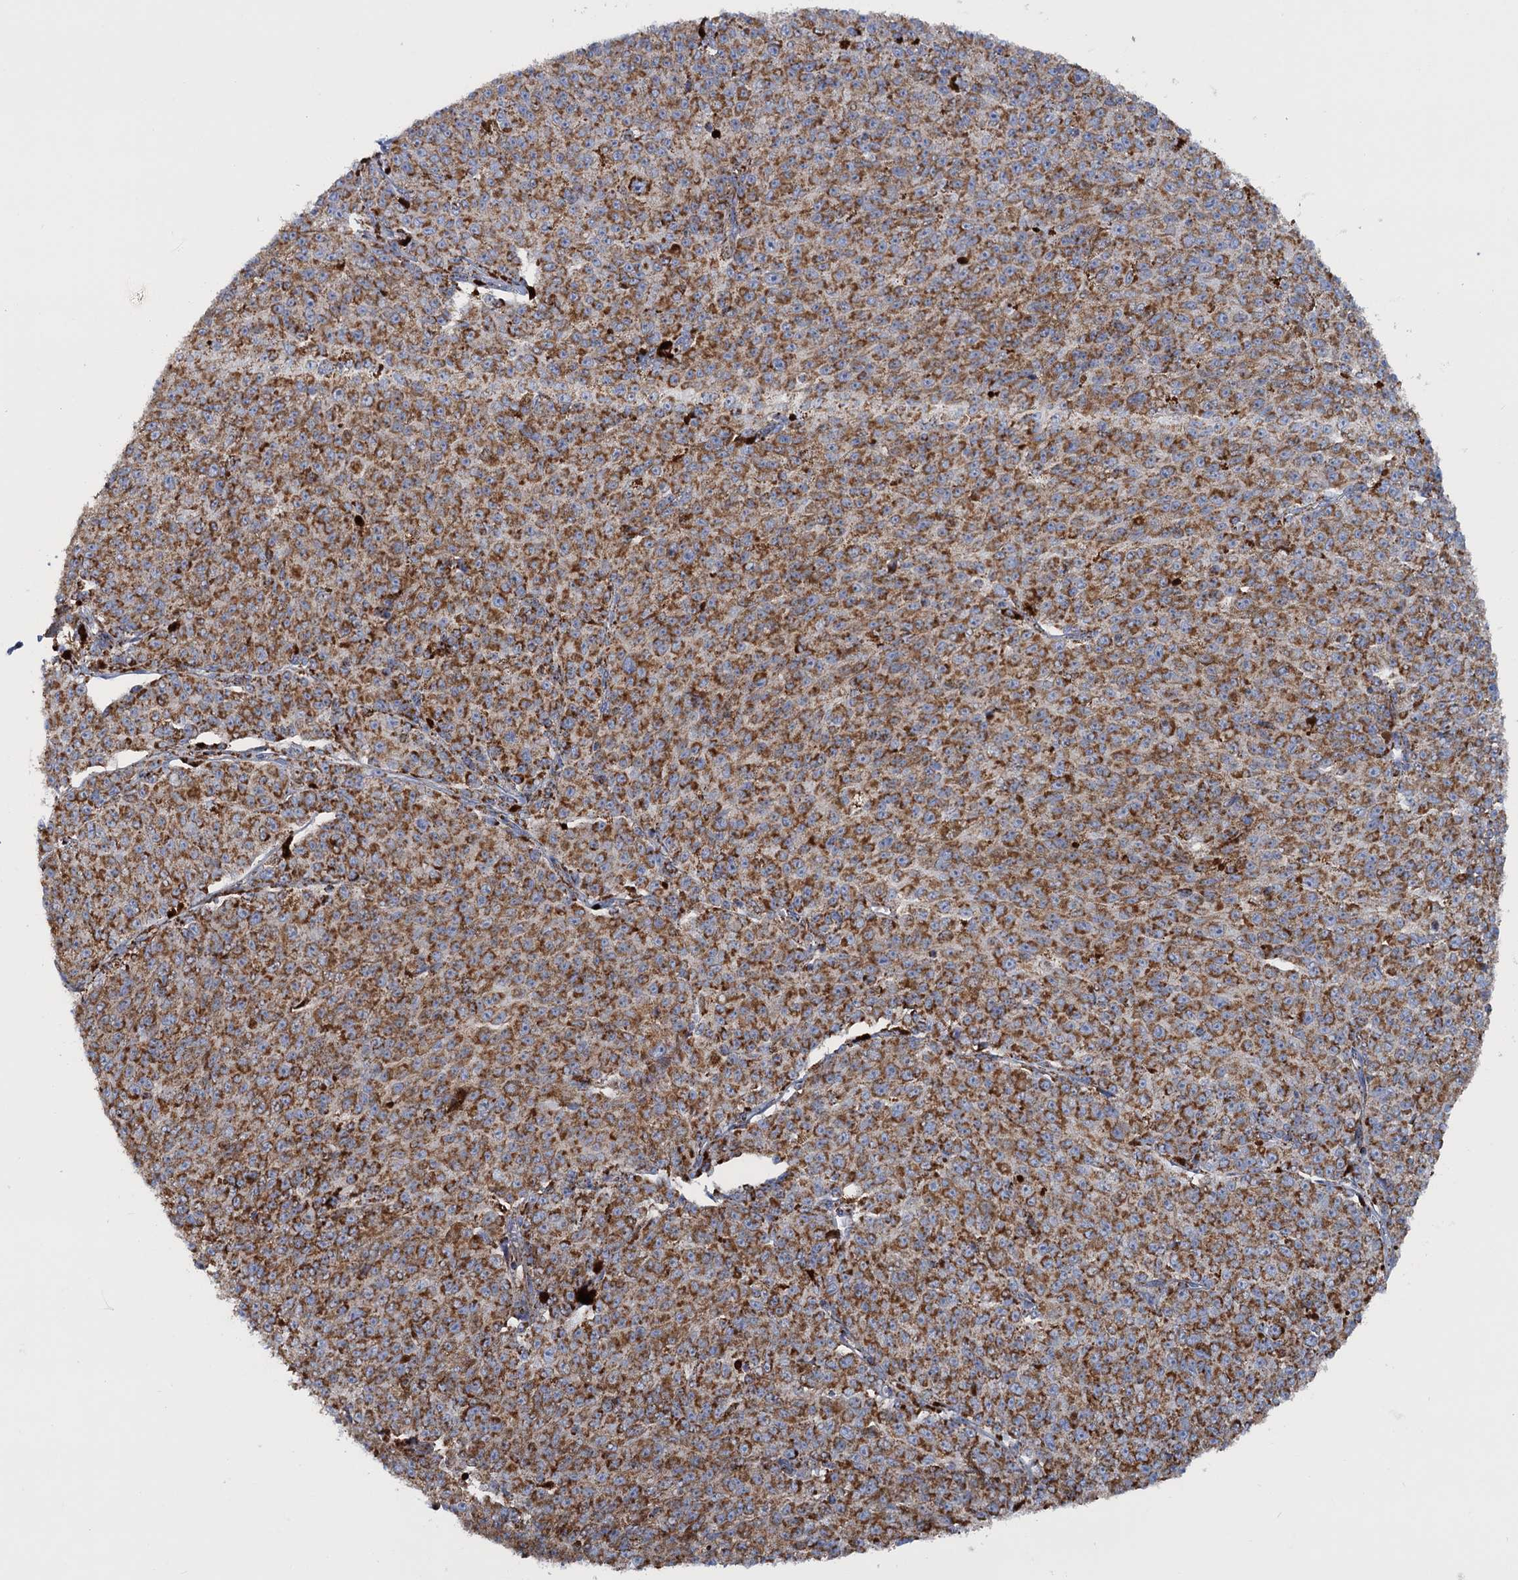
{"staining": {"intensity": "strong", "quantity": ">75%", "location": "cytoplasmic/membranous"}, "tissue": "melanoma", "cell_type": "Tumor cells", "image_type": "cancer", "snomed": [{"axis": "morphology", "description": "Malignant melanoma, NOS"}, {"axis": "topography", "description": "Skin"}], "caption": "A brown stain shows strong cytoplasmic/membranous positivity of a protein in human malignant melanoma tumor cells. The protein of interest is stained brown, and the nuclei are stained in blue (DAB IHC with brightfield microscopy, high magnification).", "gene": "GTPBP3", "patient": {"sex": "female", "age": 52}}